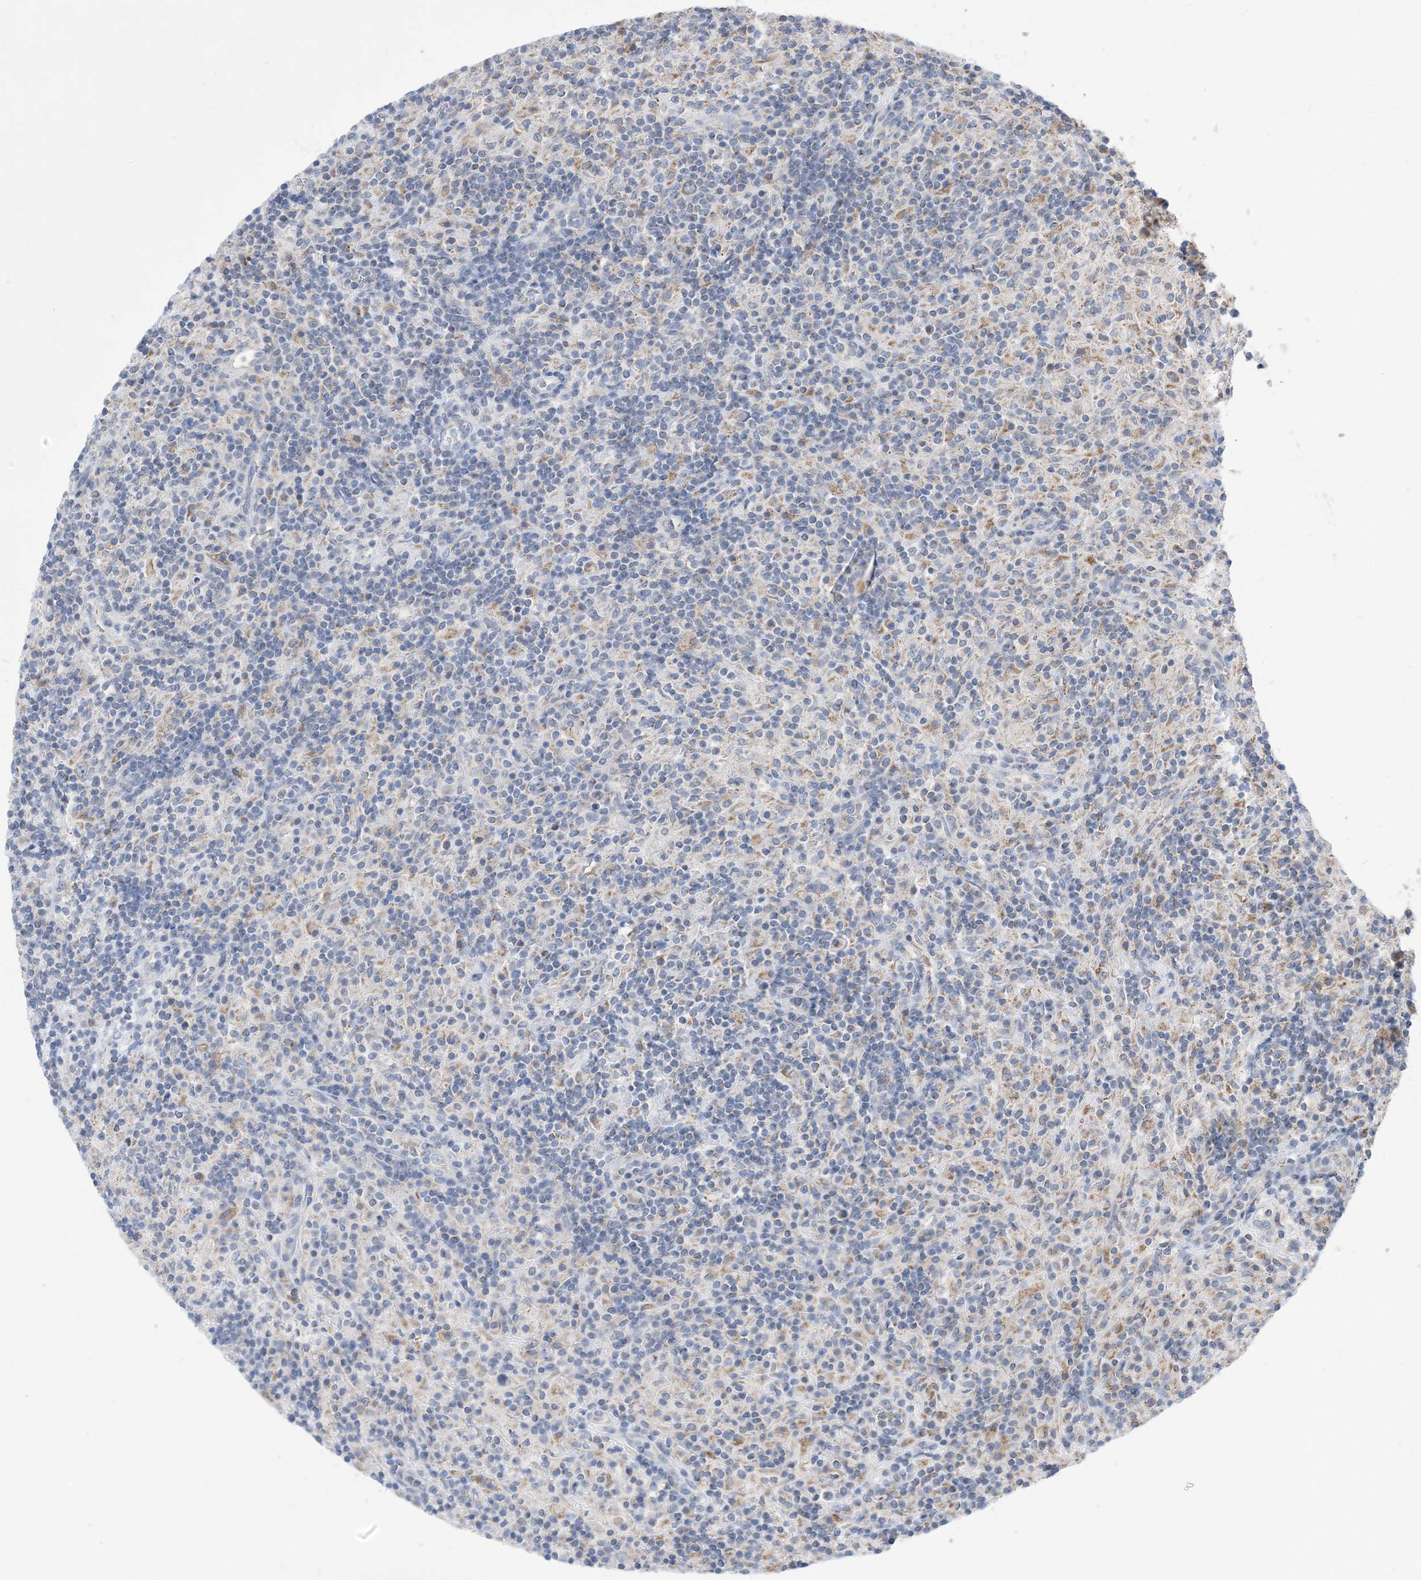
{"staining": {"intensity": "negative", "quantity": "none", "location": "none"}, "tissue": "lymphoma", "cell_type": "Tumor cells", "image_type": "cancer", "snomed": [{"axis": "morphology", "description": "Hodgkin's disease, NOS"}, {"axis": "topography", "description": "Lymph node"}], "caption": "A histopathology image of Hodgkin's disease stained for a protein shows no brown staining in tumor cells. (Stains: DAB (3,3'-diaminobenzidine) immunohistochemistry (IHC) with hematoxylin counter stain, Microscopy: brightfield microscopy at high magnification).", "gene": "CLEC16A", "patient": {"sex": "male", "age": 70}}